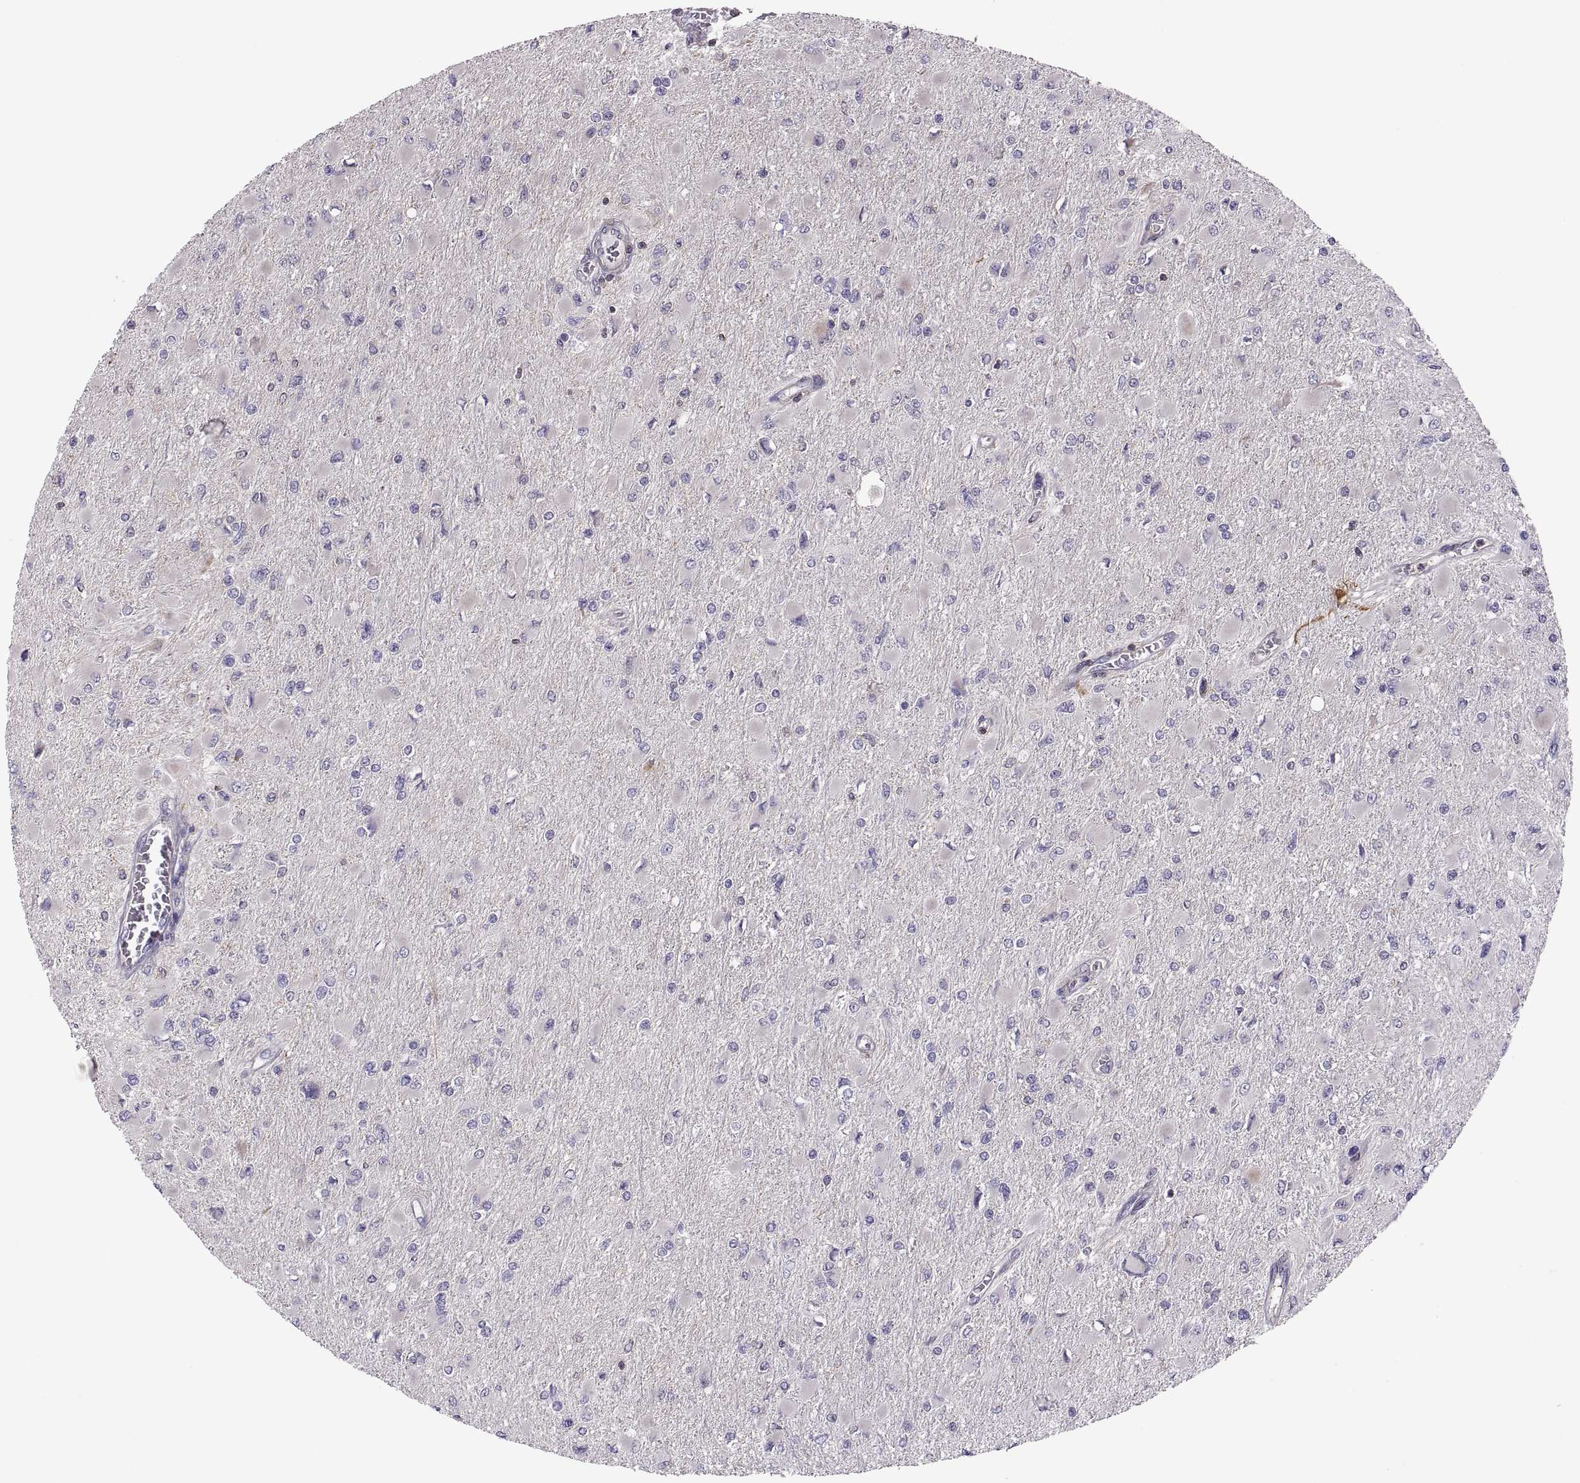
{"staining": {"intensity": "negative", "quantity": "none", "location": "none"}, "tissue": "glioma", "cell_type": "Tumor cells", "image_type": "cancer", "snomed": [{"axis": "morphology", "description": "Glioma, malignant, High grade"}, {"axis": "topography", "description": "Cerebral cortex"}], "caption": "Malignant glioma (high-grade) stained for a protein using IHC exhibits no expression tumor cells.", "gene": "SPATA32", "patient": {"sex": "female", "age": 36}}